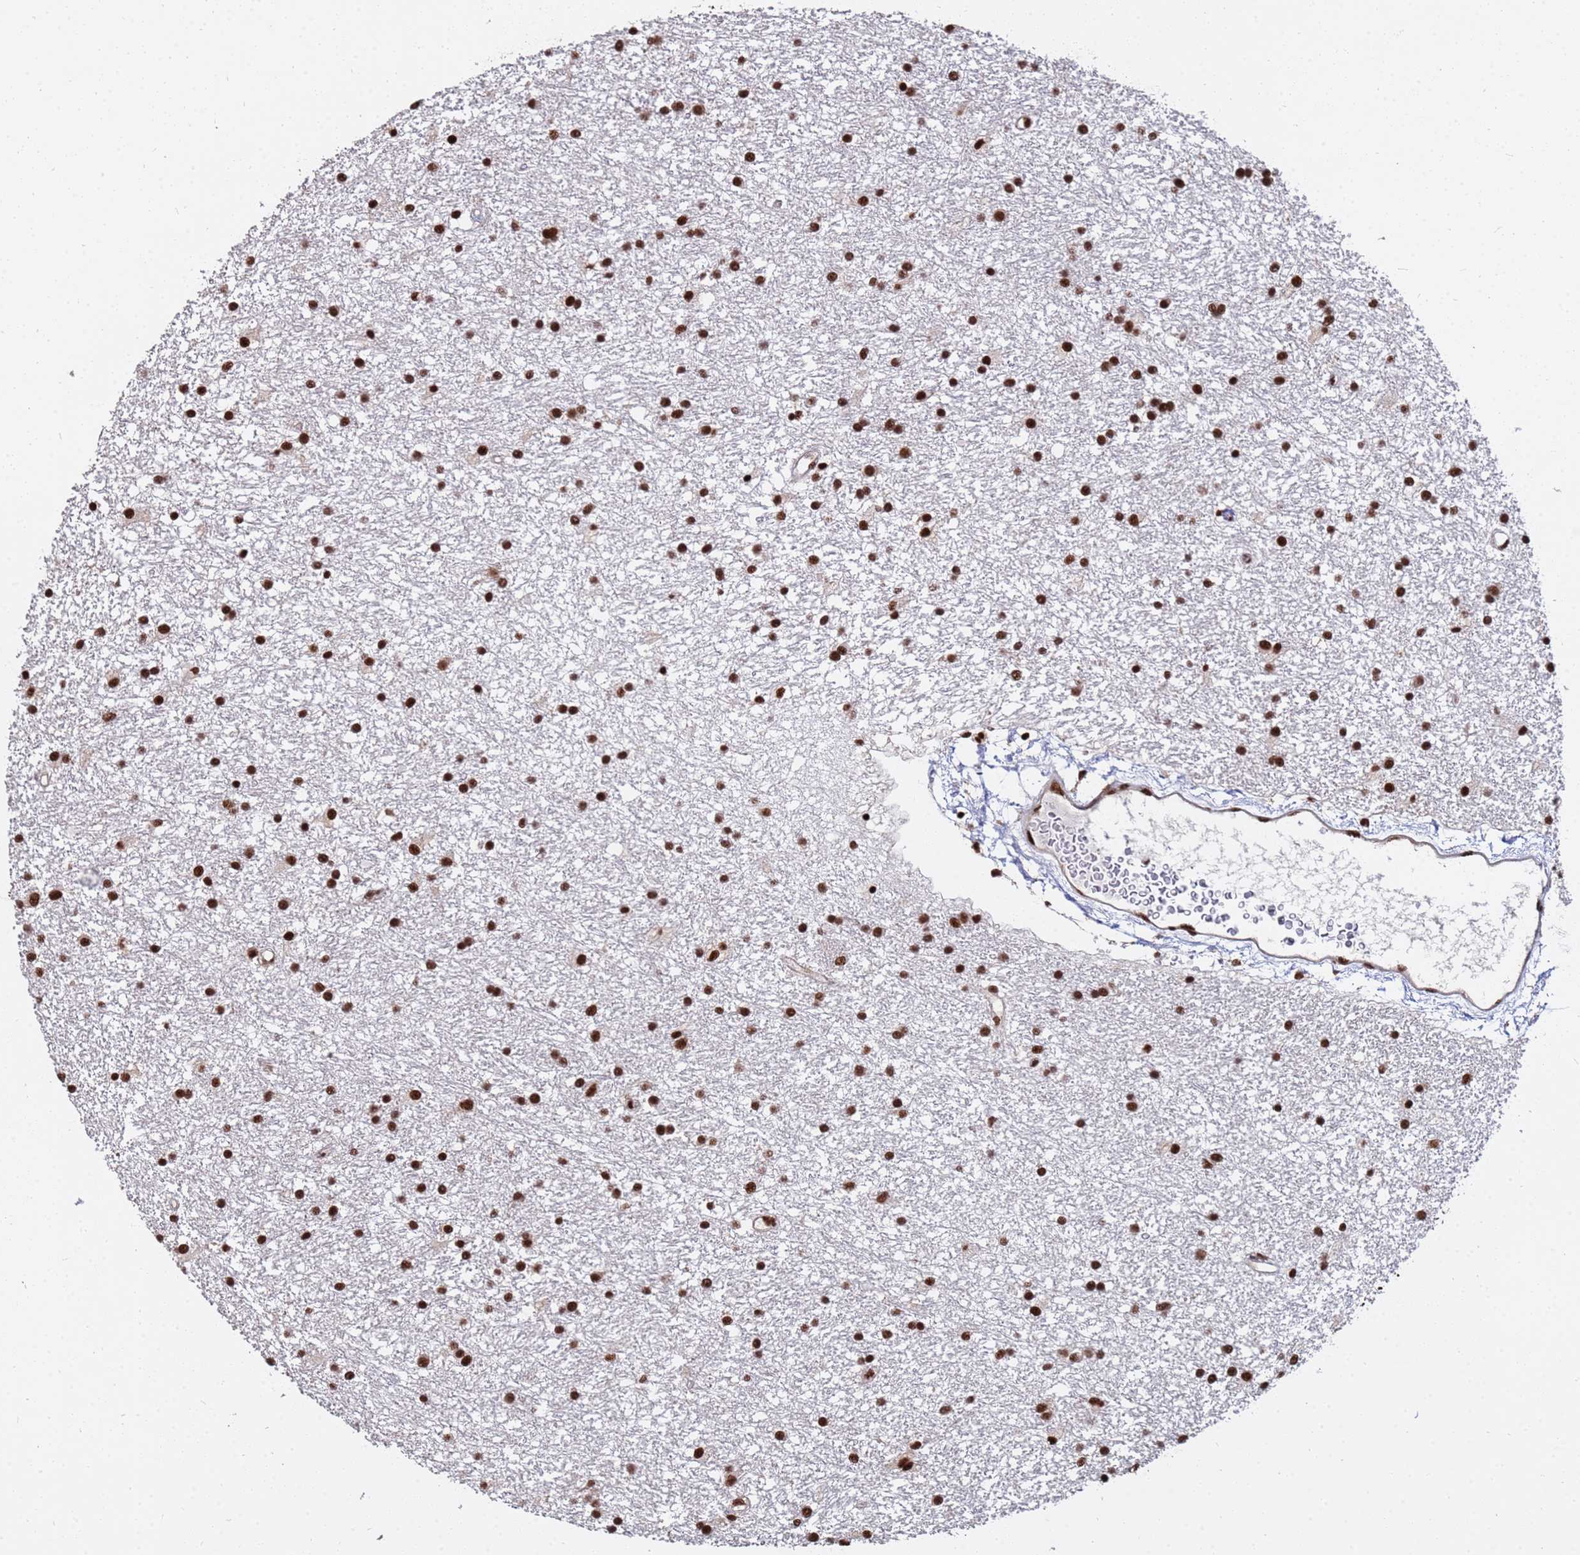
{"staining": {"intensity": "strong", "quantity": ">75%", "location": "nuclear"}, "tissue": "glioma", "cell_type": "Tumor cells", "image_type": "cancer", "snomed": [{"axis": "morphology", "description": "Glioma, malignant, High grade"}, {"axis": "topography", "description": "Brain"}], "caption": "A brown stain shows strong nuclear positivity of a protein in human malignant high-grade glioma tumor cells.", "gene": "SF3B2", "patient": {"sex": "male", "age": 77}}